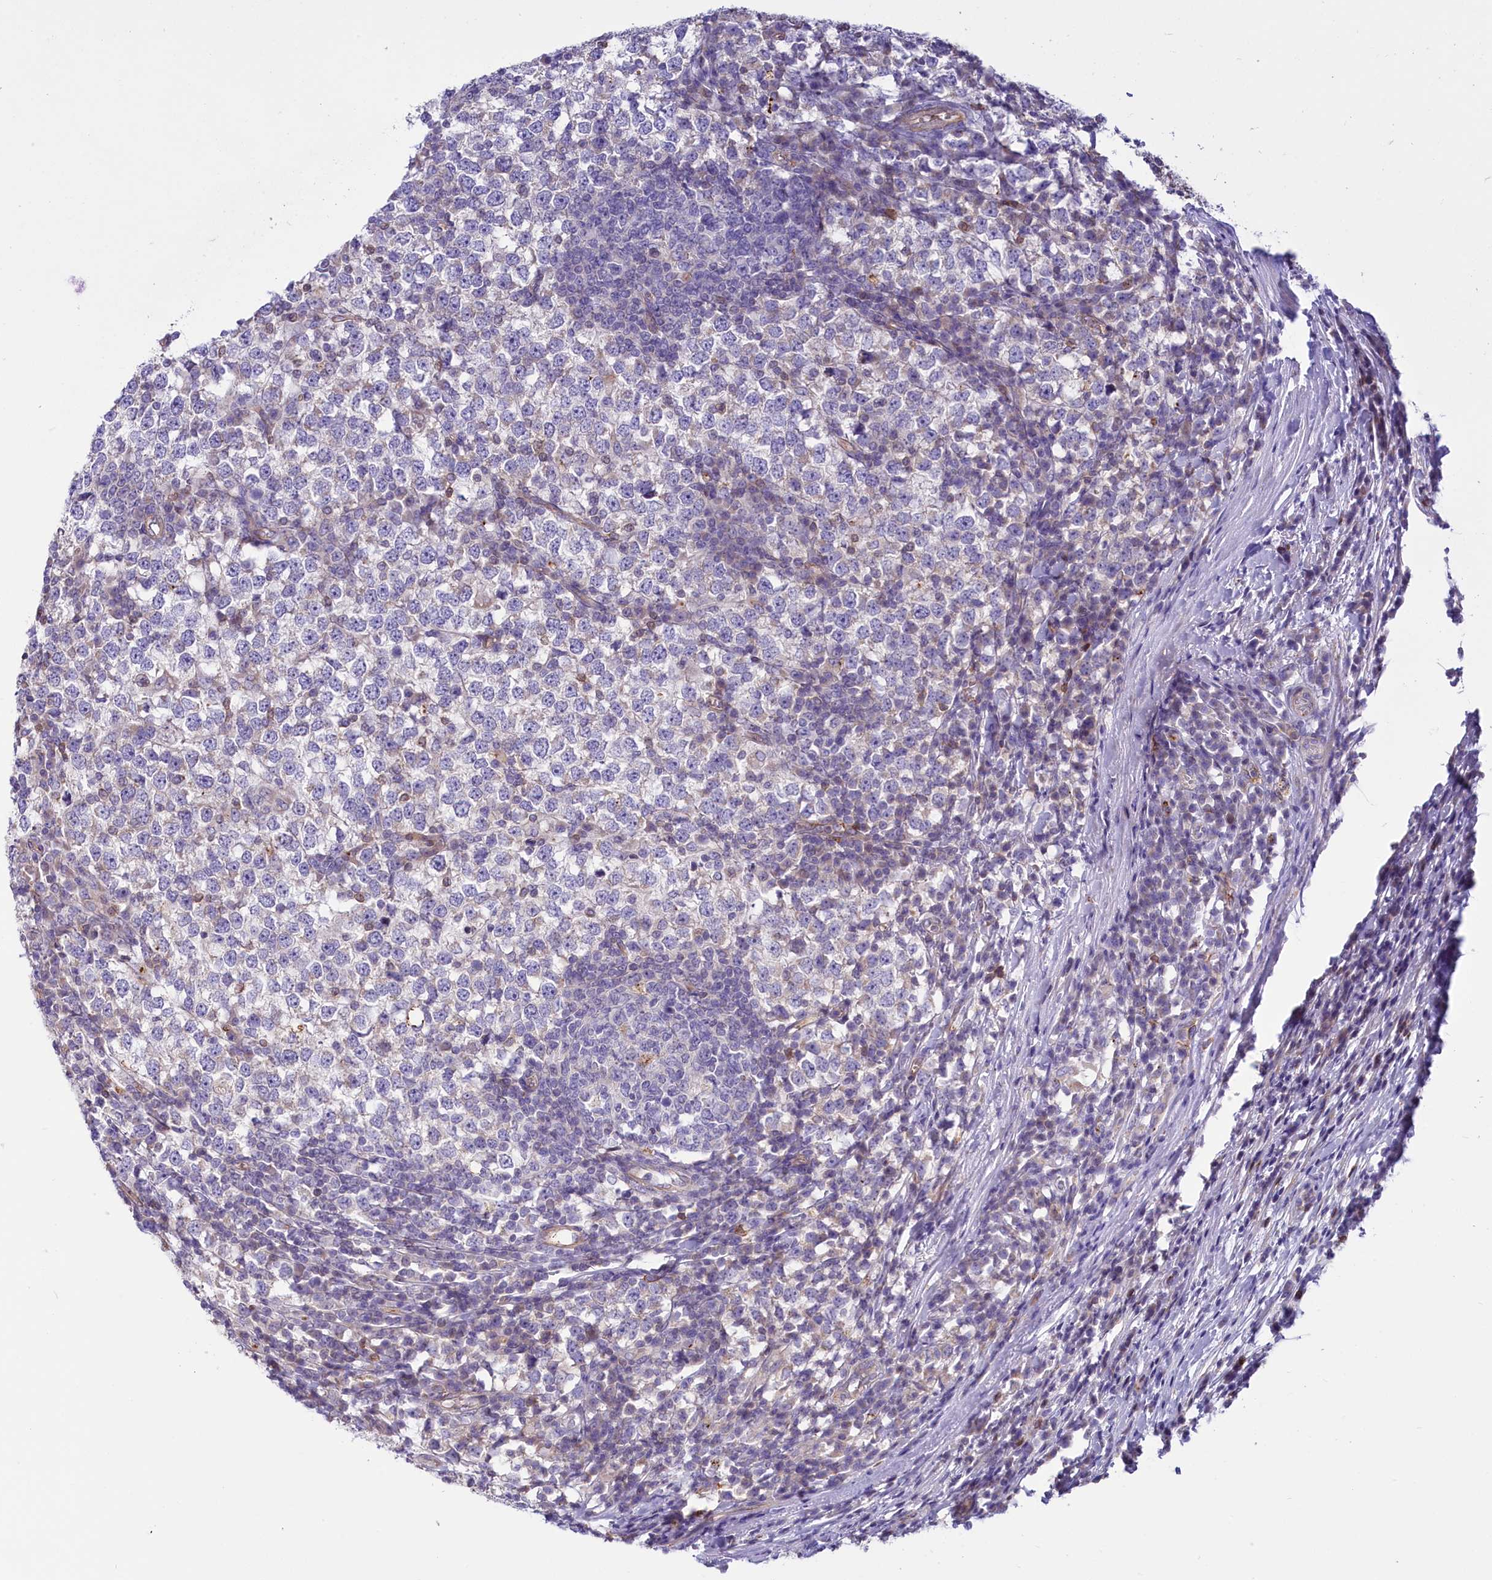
{"staining": {"intensity": "negative", "quantity": "none", "location": "none"}, "tissue": "testis cancer", "cell_type": "Tumor cells", "image_type": "cancer", "snomed": [{"axis": "morphology", "description": "Seminoma, NOS"}, {"axis": "topography", "description": "Testis"}], "caption": "This is an immunohistochemistry (IHC) micrograph of human testis cancer (seminoma). There is no positivity in tumor cells.", "gene": "LMOD3", "patient": {"sex": "male", "age": 65}}